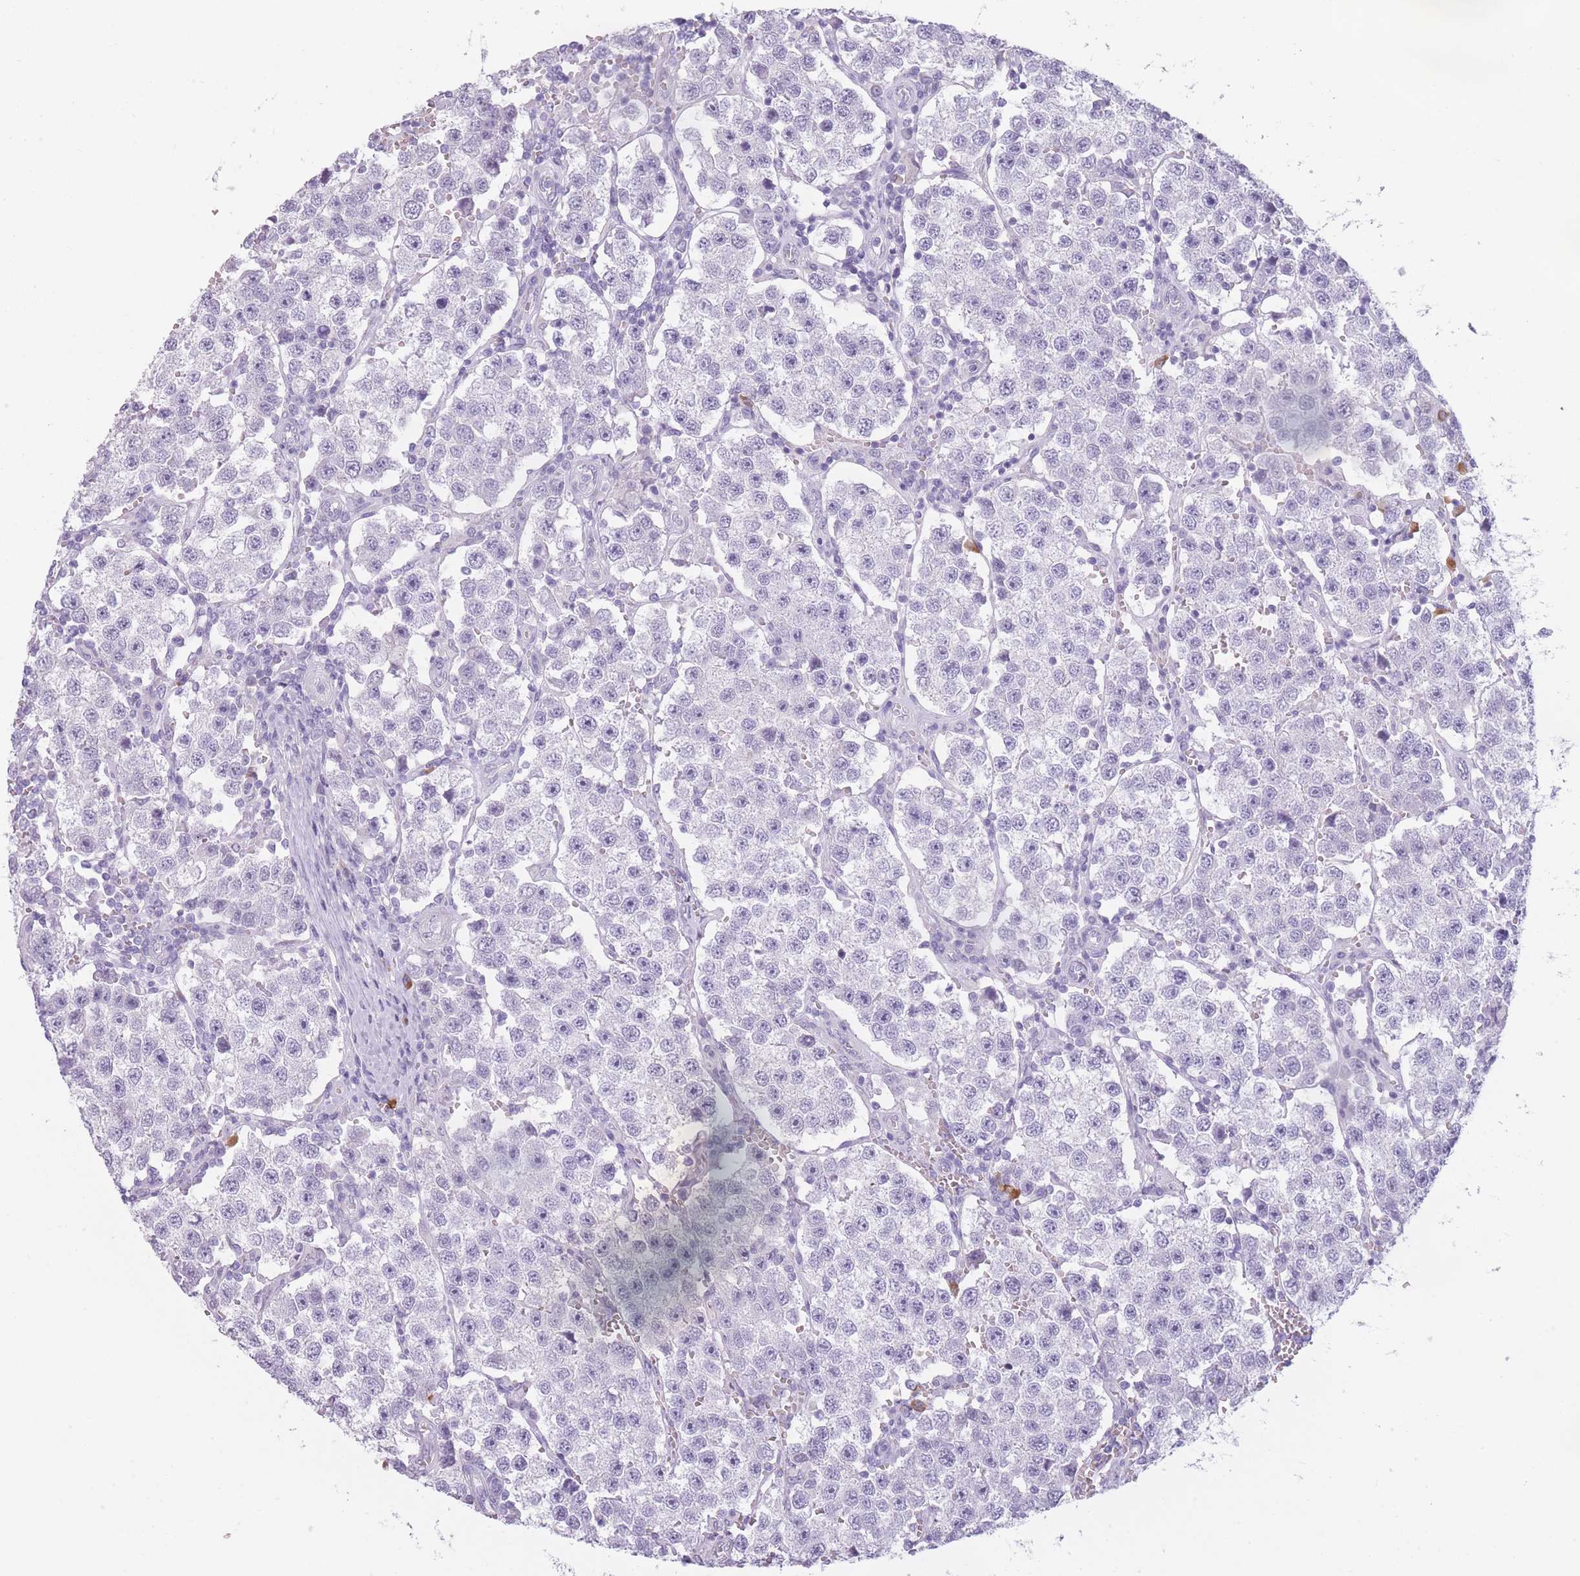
{"staining": {"intensity": "negative", "quantity": "none", "location": "none"}, "tissue": "testis cancer", "cell_type": "Tumor cells", "image_type": "cancer", "snomed": [{"axis": "morphology", "description": "Seminoma, NOS"}, {"axis": "topography", "description": "Testis"}], "caption": "This is an immunohistochemistry histopathology image of testis cancer. There is no expression in tumor cells.", "gene": "TMEM236", "patient": {"sex": "male", "age": 37}}